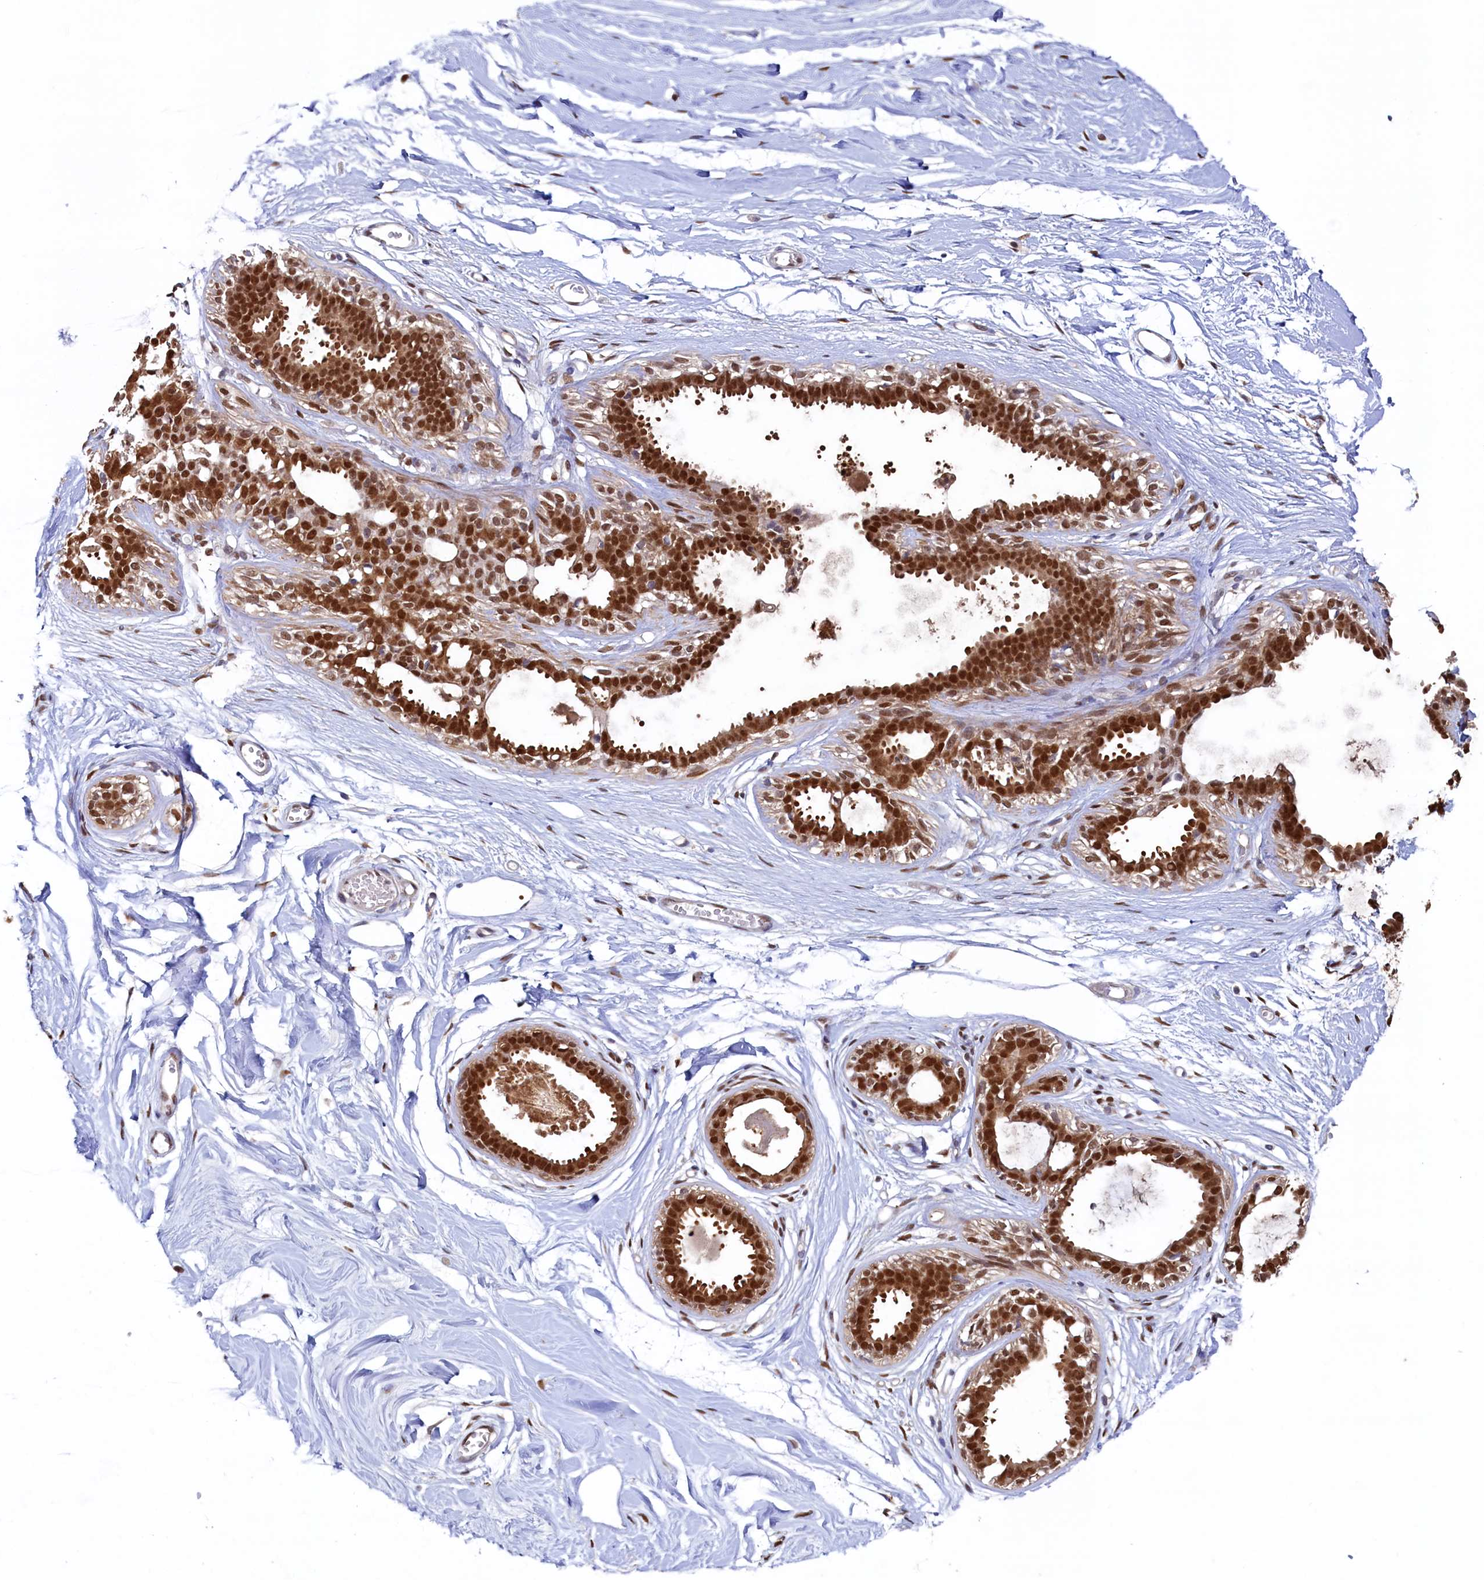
{"staining": {"intensity": "negative", "quantity": "none", "location": "none"}, "tissue": "breast", "cell_type": "Adipocytes", "image_type": "normal", "snomed": [{"axis": "morphology", "description": "Normal tissue, NOS"}, {"axis": "topography", "description": "Breast"}], "caption": "This is a photomicrograph of immunohistochemistry staining of normal breast, which shows no staining in adipocytes.", "gene": "AHCY", "patient": {"sex": "female", "age": 45}}